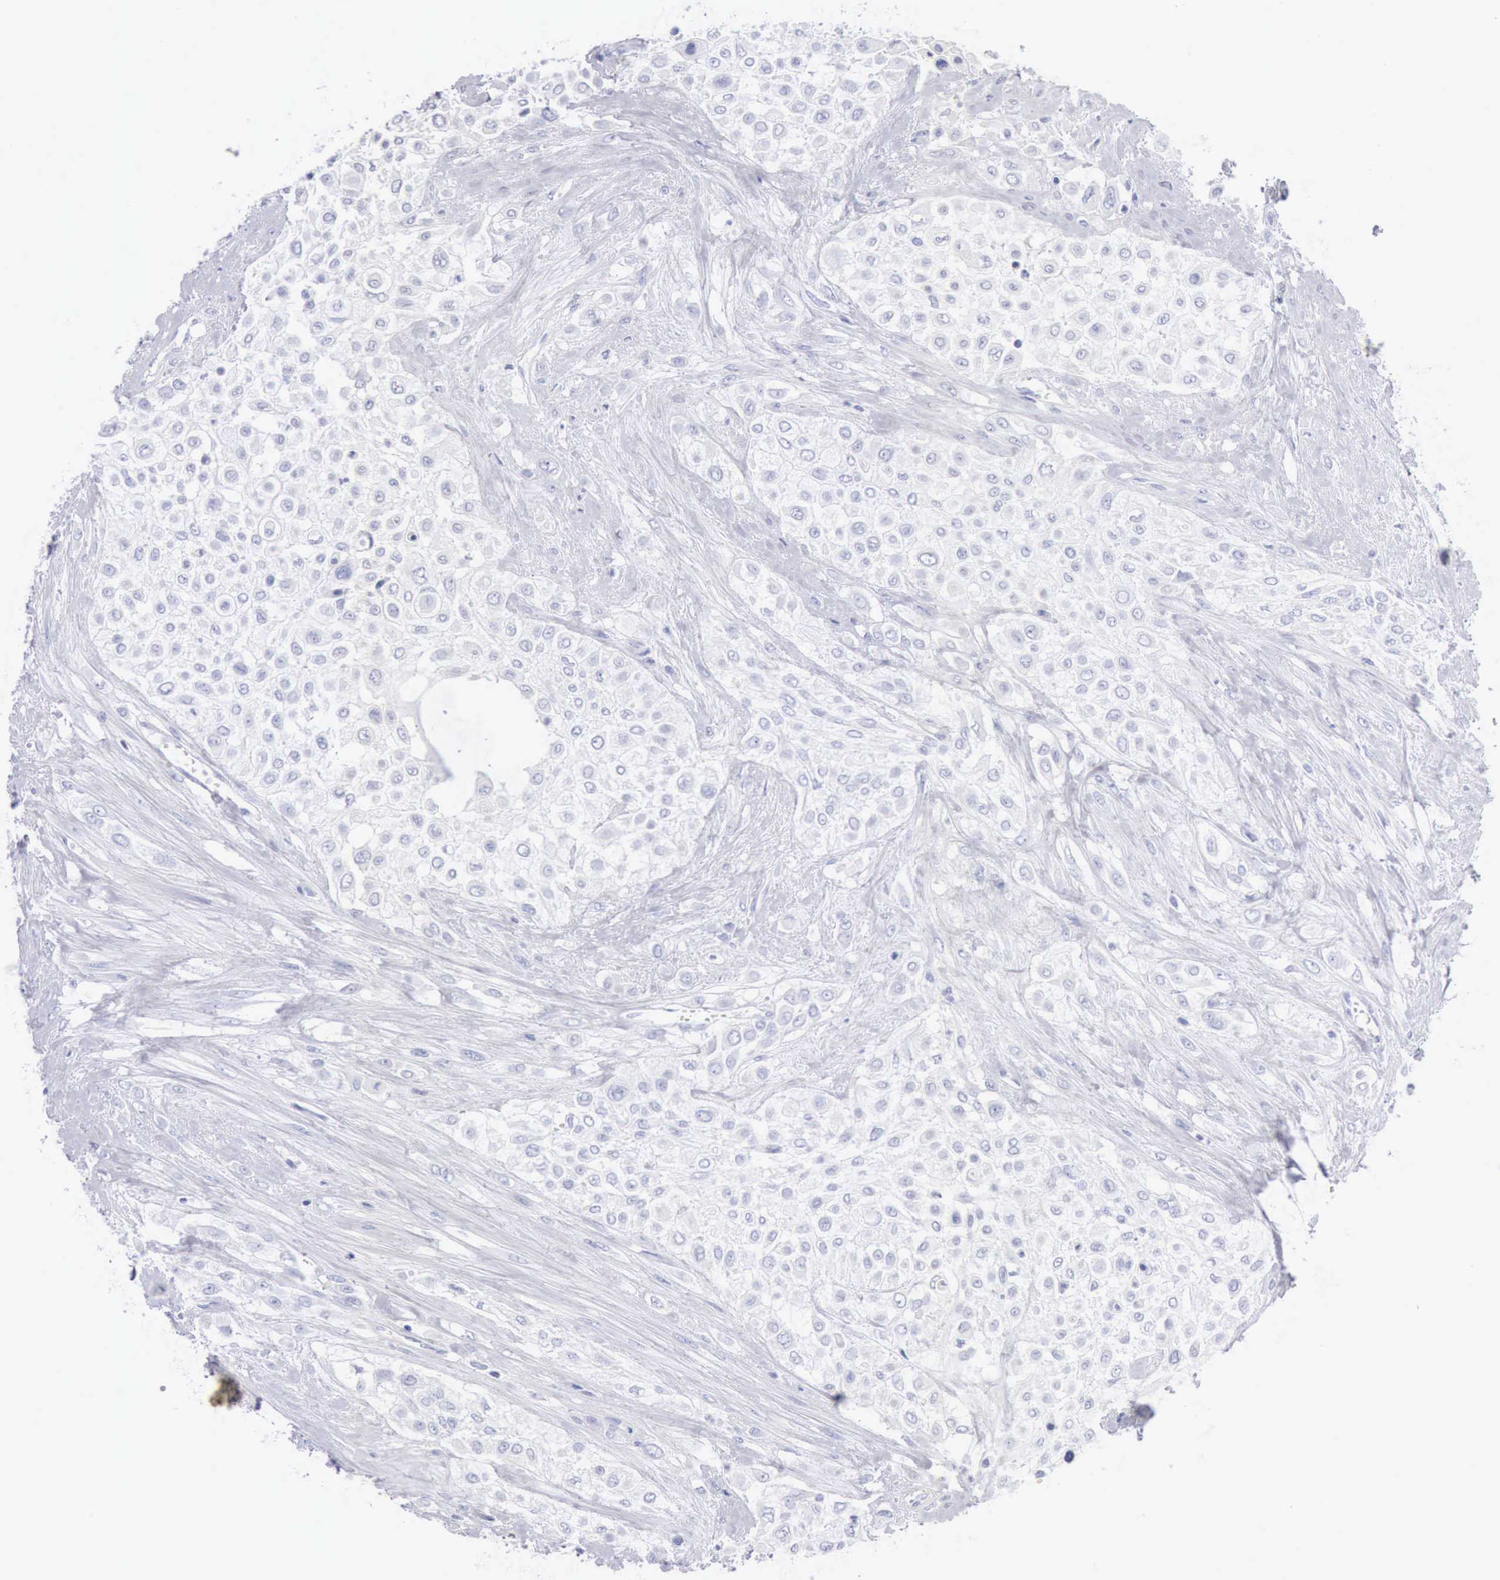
{"staining": {"intensity": "negative", "quantity": "none", "location": "none"}, "tissue": "urothelial cancer", "cell_type": "Tumor cells", "image_type": "cancer", "snomed": [{"axis": "morphology", "description": "Urothelial carcinoma, High grade"}, {"axis": "topography", "description": "Urinary bladder"}], "caption": "Urothelial cancer was stained to show a protein in brown. There is no significant expression in tumor cells.", "gene": "GZMB", "patient": {"sex": "male", "age": 57}}